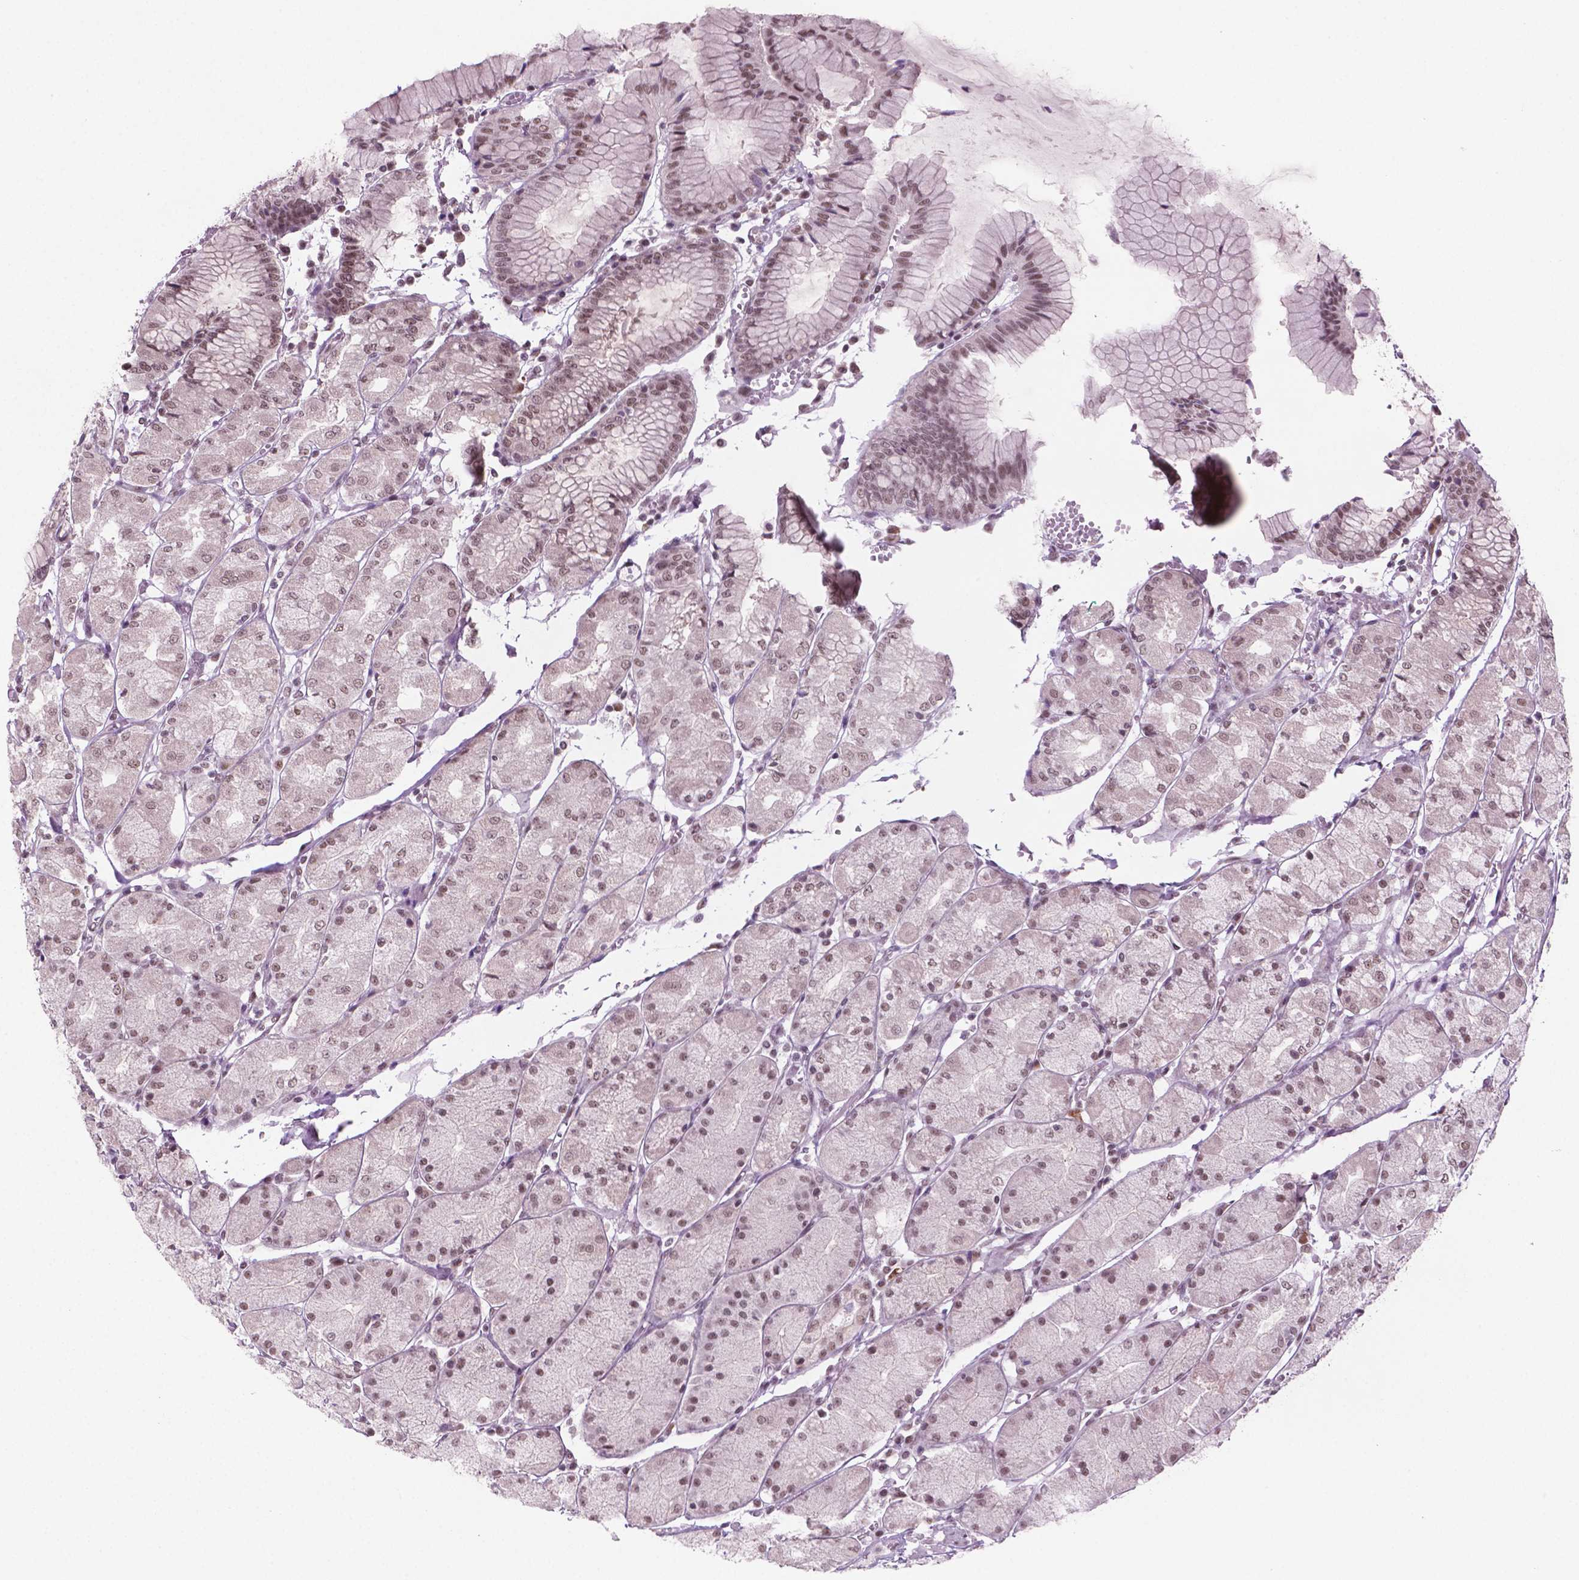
{"staining": {"intensity": "moderate", "quantity": "25%-75%", "location": "cytoplasmic/membranous,nuclear"}, "tissue": "stomach", "cell_type": "Glandular cells", "image_type": "normal", "snomed": [{"axis": "morphology", "description": "Normal tissue, NOS"}, {"axis": "topography", "description": "Stomach, upper"}], "caption": "Benign stomach exhibits moderate cytoplasmic/membranous,nuclear expression in approximately 25%-75% of glandular cells, visualized by immunohistochemistry.", "gene": "PHAX", "patient": {"sex": "male", "age": 69}}